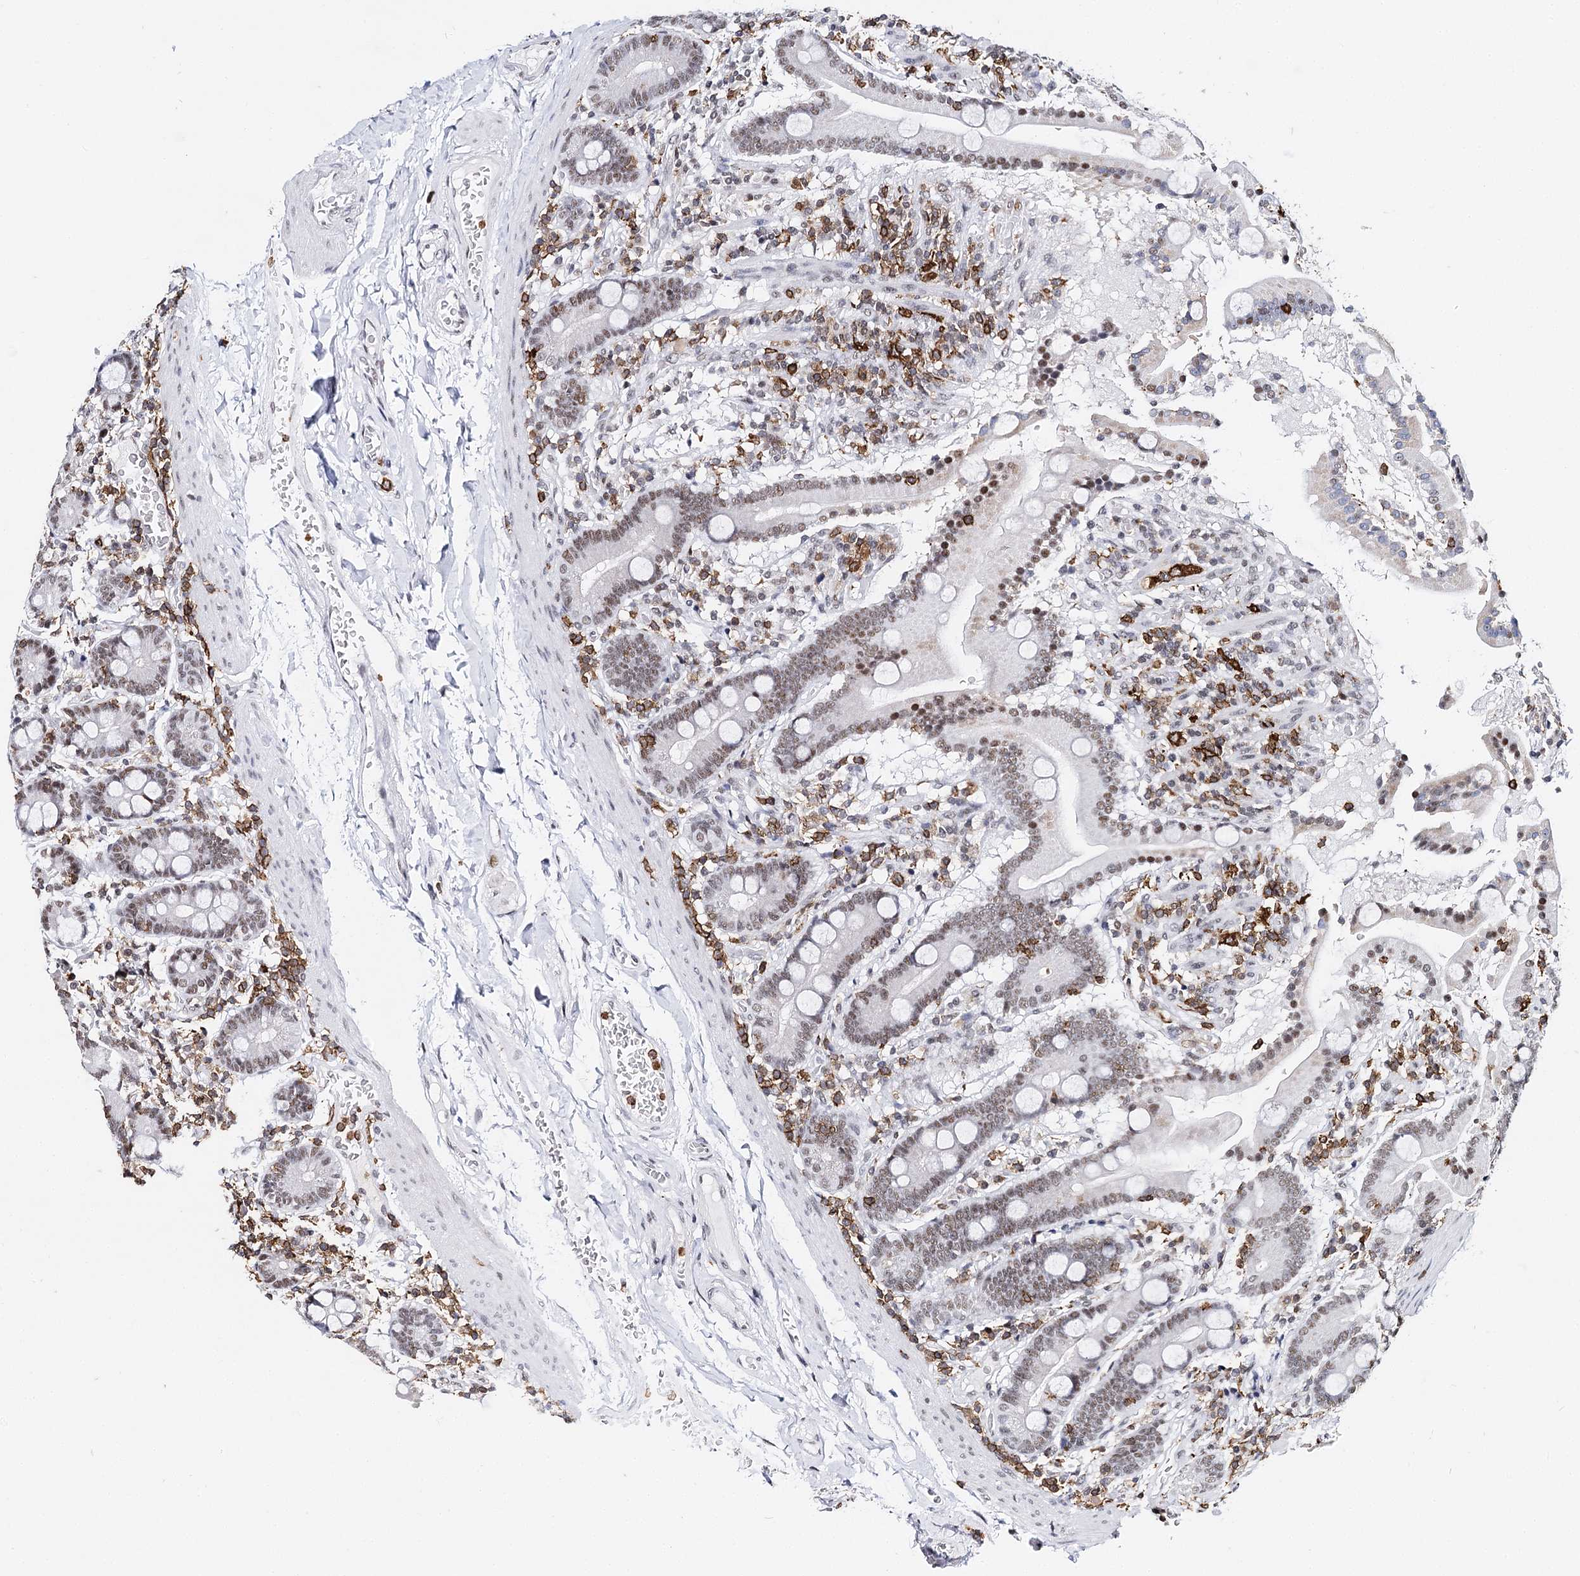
{"staining": {"intensity": "weak", "quantity": "25%-75%", "location": "nuclear"}, "tissue": "duodenum", "cell_type": "Glandular cells", "image_type": "normal", "snomed": [{"axis": "morphology", "description": "Normal tissue, NOS"}, {"axis": "topography", "description": "Duodenum"}], "caption": "Glandular cells exhibit low levels of weak nuclear positivity in approximately 25%-75% of cells in unremarkable duodenum.", "gene": "BARD1", "patient": {"sex": "male", "age": 55}}